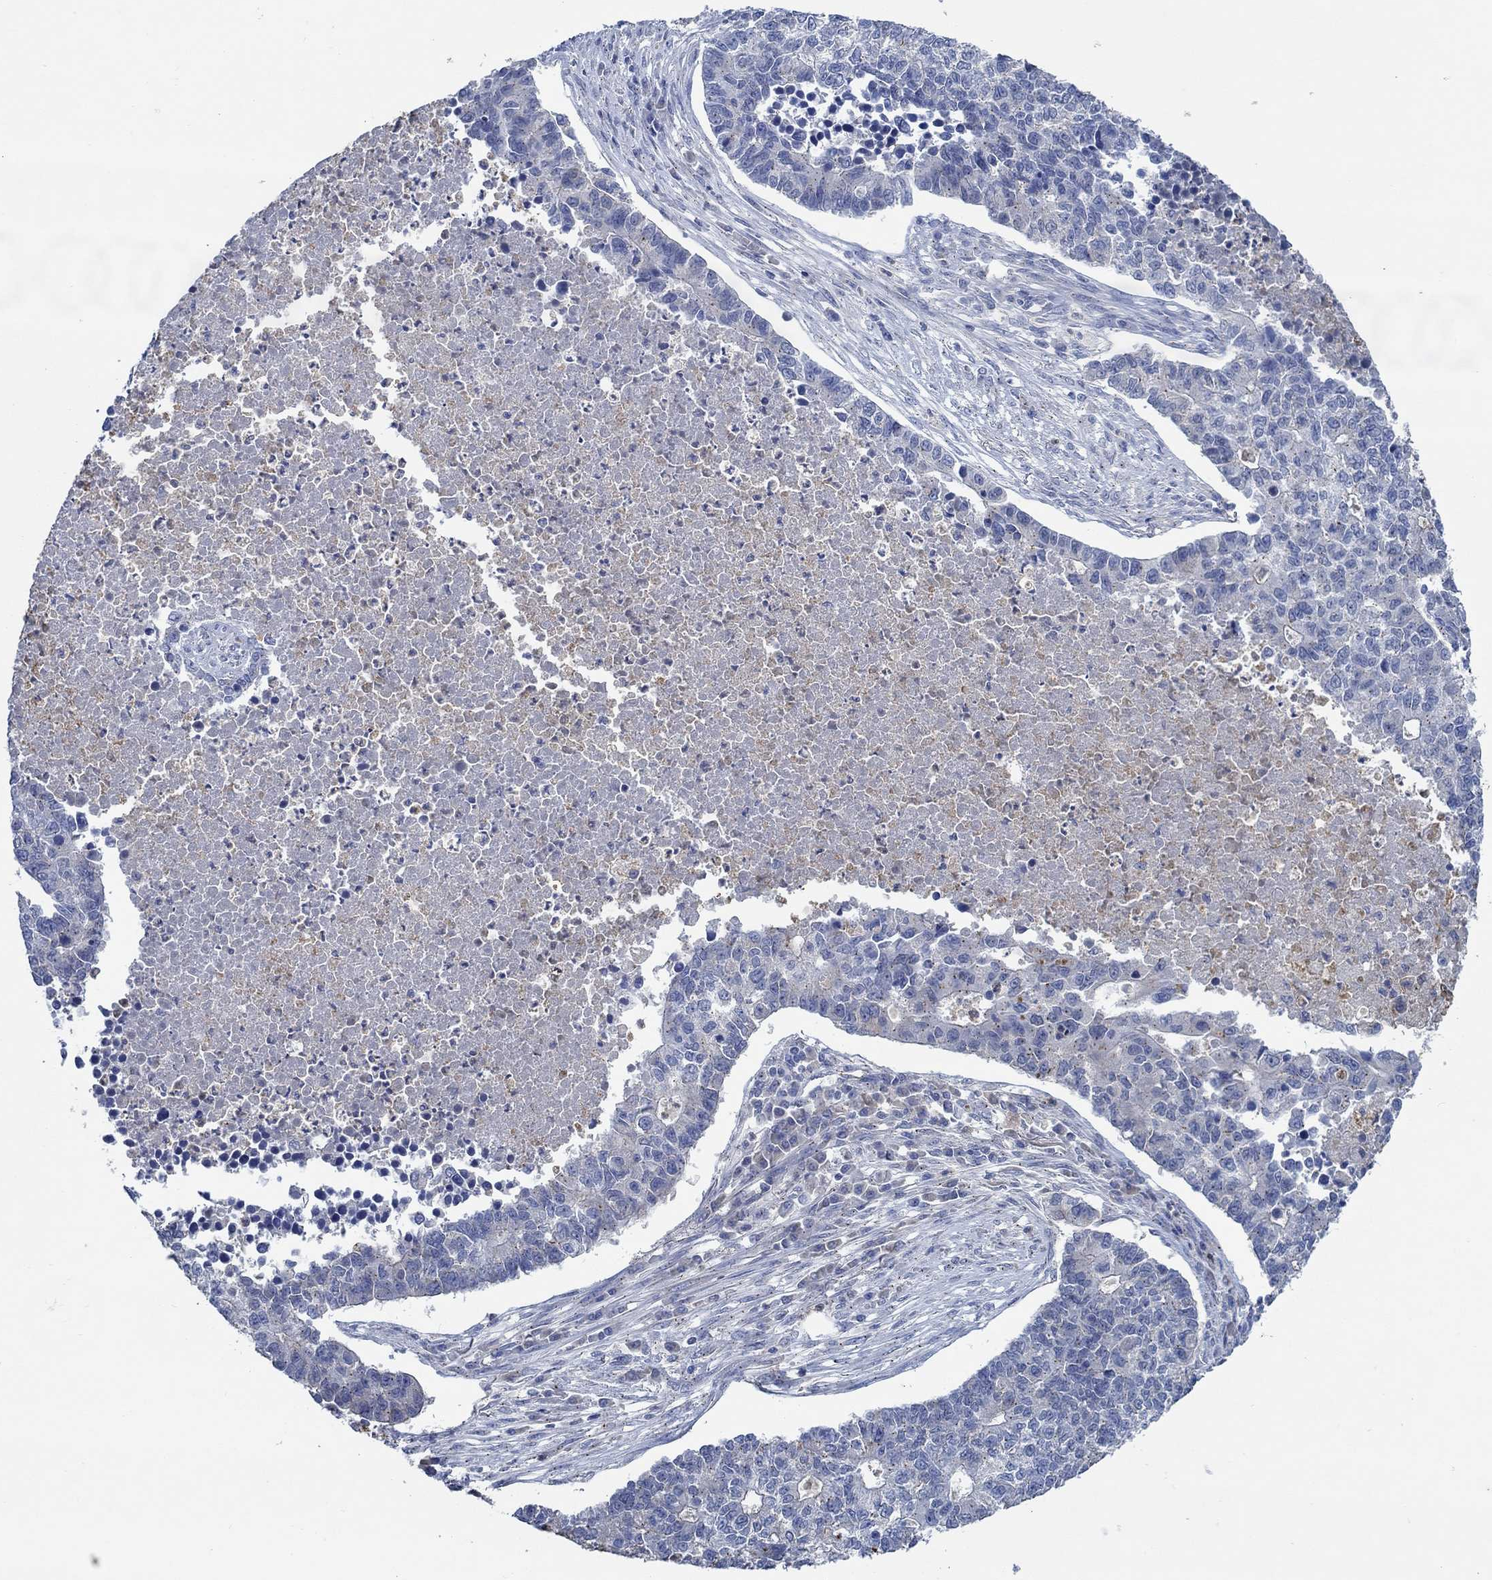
{"staining": {"intensity": "negative", "quantity": "none", "location": "none"}, "tissue": "lung cancer", "cell_type": "Tumor cells", "image_type": "cancer", "snomed": [{"axis": "morphology", "description": "Adenocarcinoma, NOS"}, {"axis": "topography", "description": "Lung"}], "caption": "An immunohistochemistry image of adenocarcinoma (lung) is shown. There is no staining in tumor cells of adenocarcinoma (lung).", "gene": "CPM", "patient": {"sex": "male", "age": 57}}